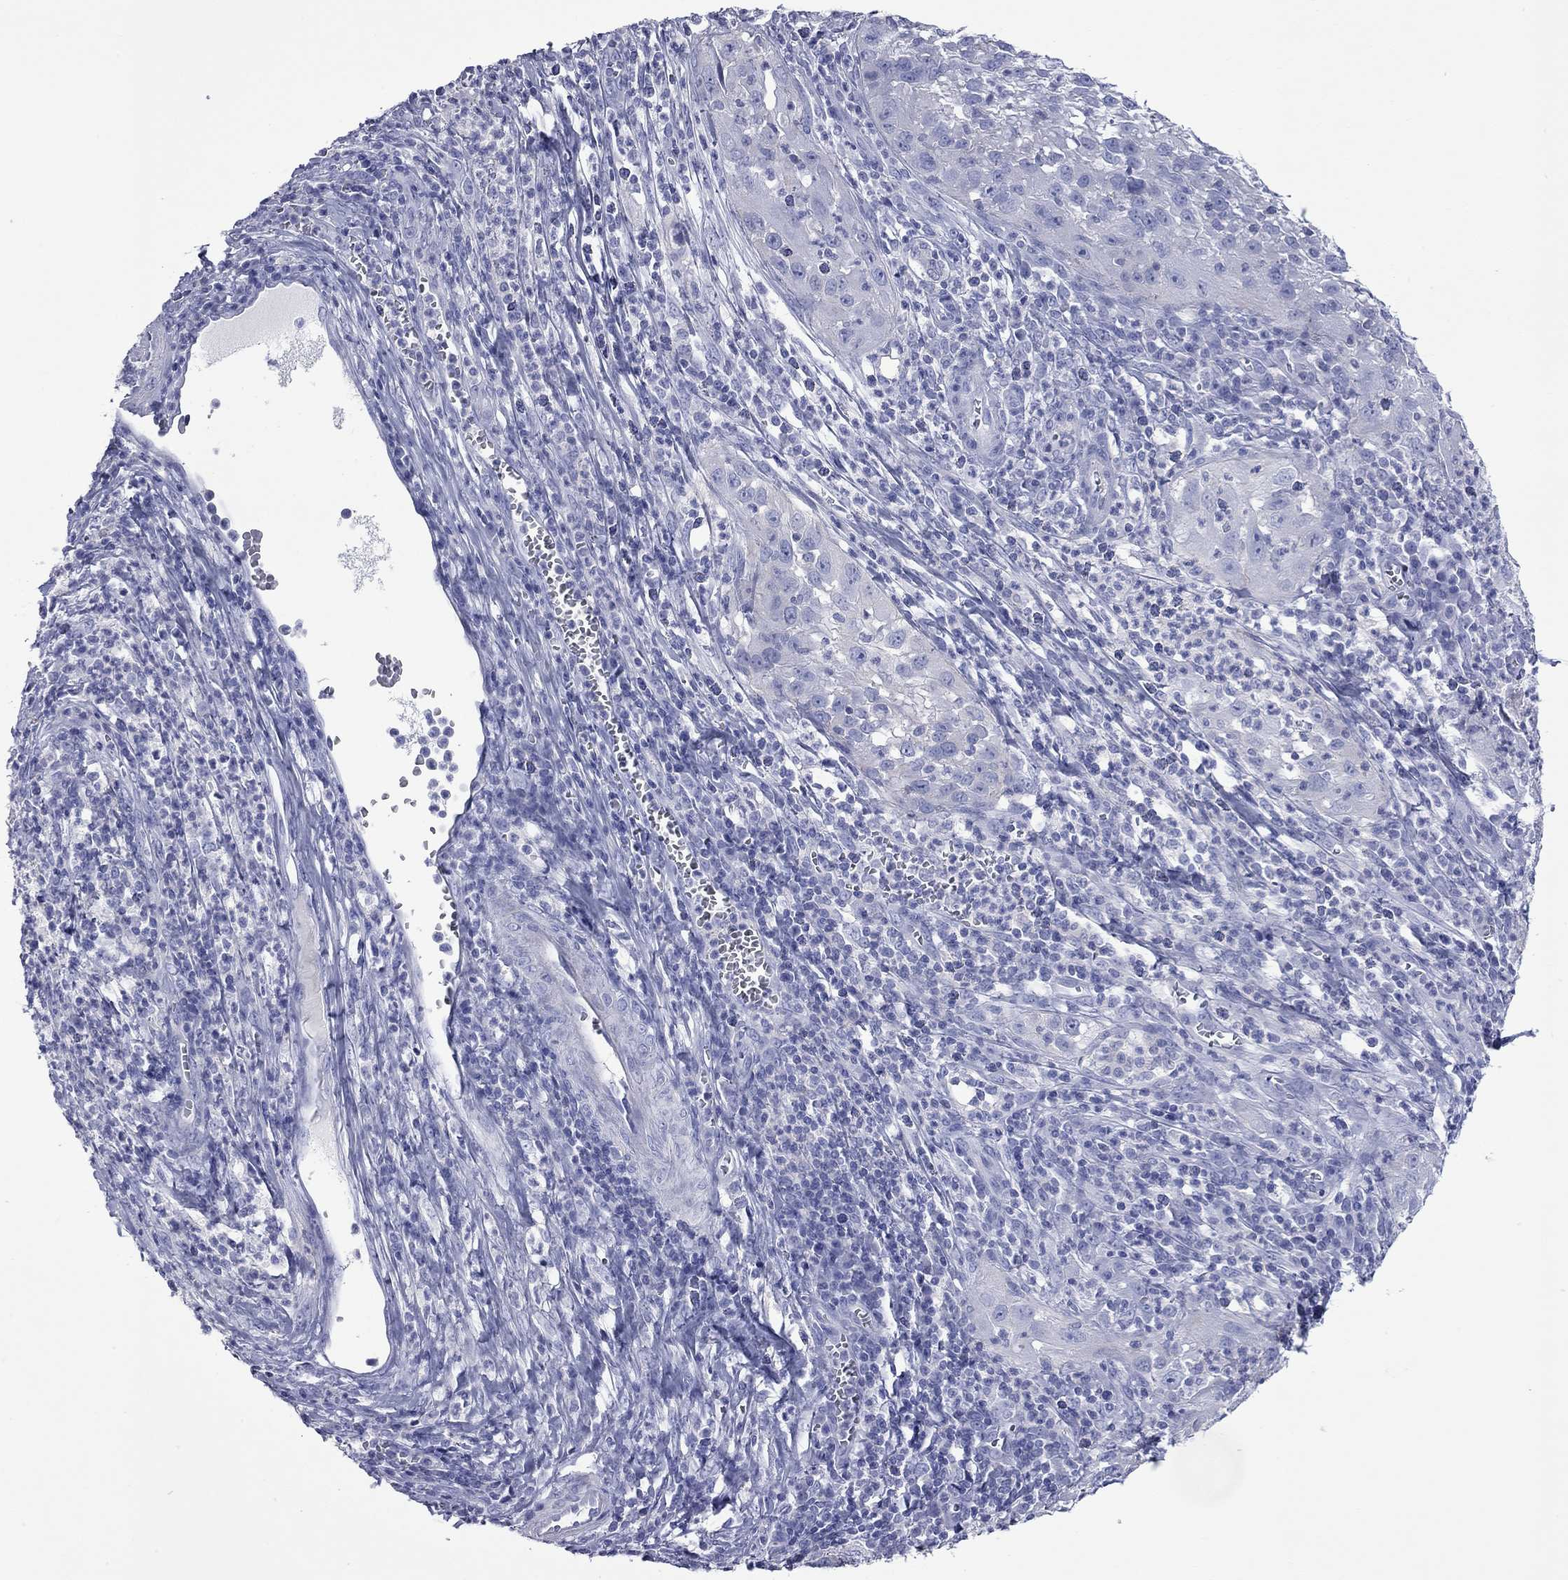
{"staining": {"intensity": "negative", "quantity": "none", "location": "none"}, "tissue": "cervical cancer", "cell_type": "Tumor cells", "image_type": "cancer", "snomed": [{"axis": "morphology", "description": "Squamous cell carcinoma, NOS"}, {"axis": "topography", "description": "Cervix"}], "caption": "DAB (3,3'-diaminobenzidine) immunohistochemical staining of human cervical cancer displays no significant expression in tumor cells. (Stains: DAB (3,3'-diaminobenzidine) immunohistochemistry (IHC) with hematoxylin counter stain, Microscopy: brightfield microscopy at high magnification).", "gene": "ACTL7B", "patient": {"sex": "female", "age": 32}}